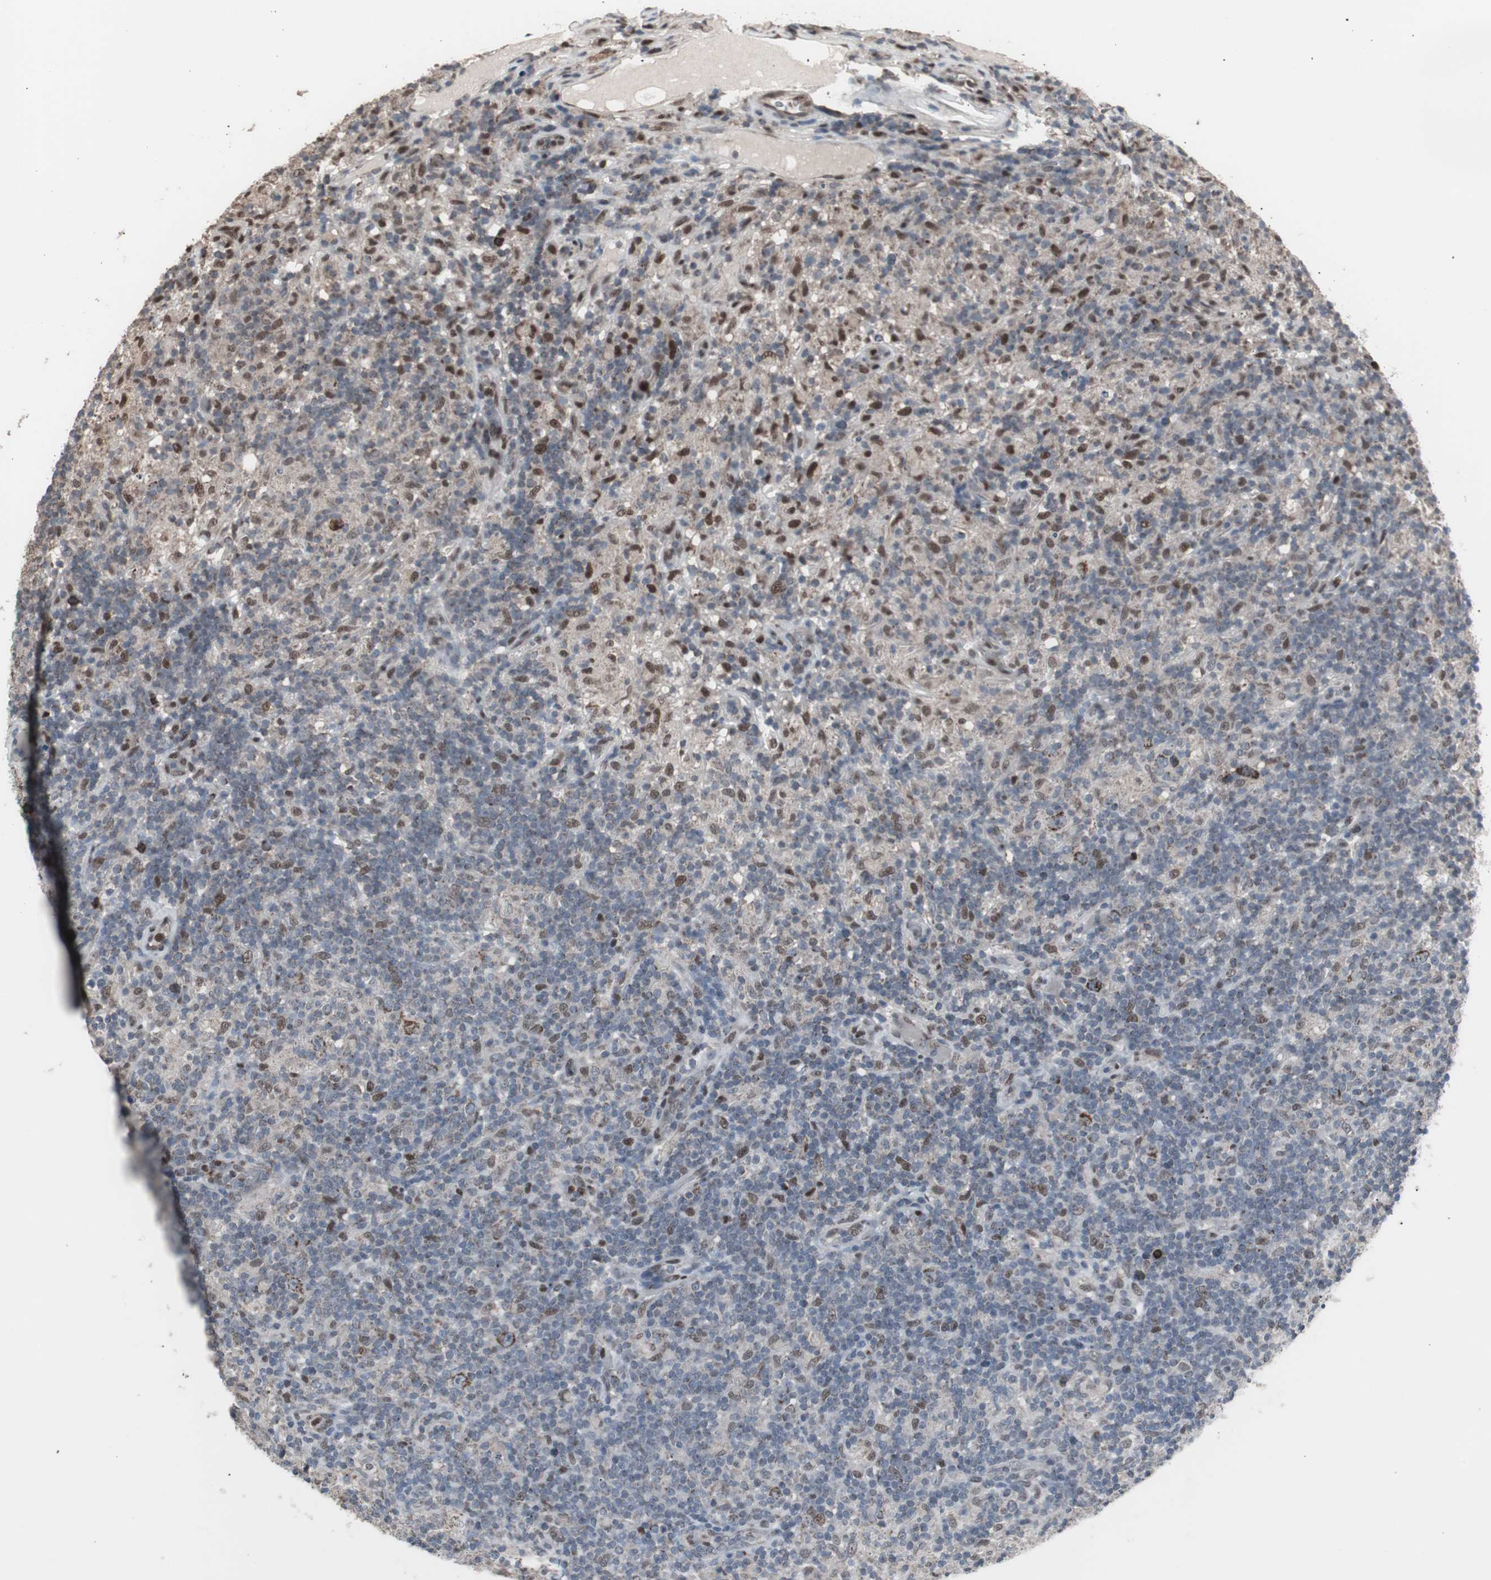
{"staining": {"intensity": "weak", "quantity": ">75%", "location": "nuclear"}, "tissue": "lymphoma", "cell_type": "Tumor cells", "image_type": "cancer", "snomed": [{"axis": "morphology", "description": "Hodgkin's disease, NOS"}, {"axis": "topography", "description": "Lymph node"}], "caption": "Brown immunohistochemical staining in Hodgkin's disease displays weak nuclear staining in about >75% of tumor cells.", "gene": "RXRA", "patient": {"sex": "male", "age": 70}}